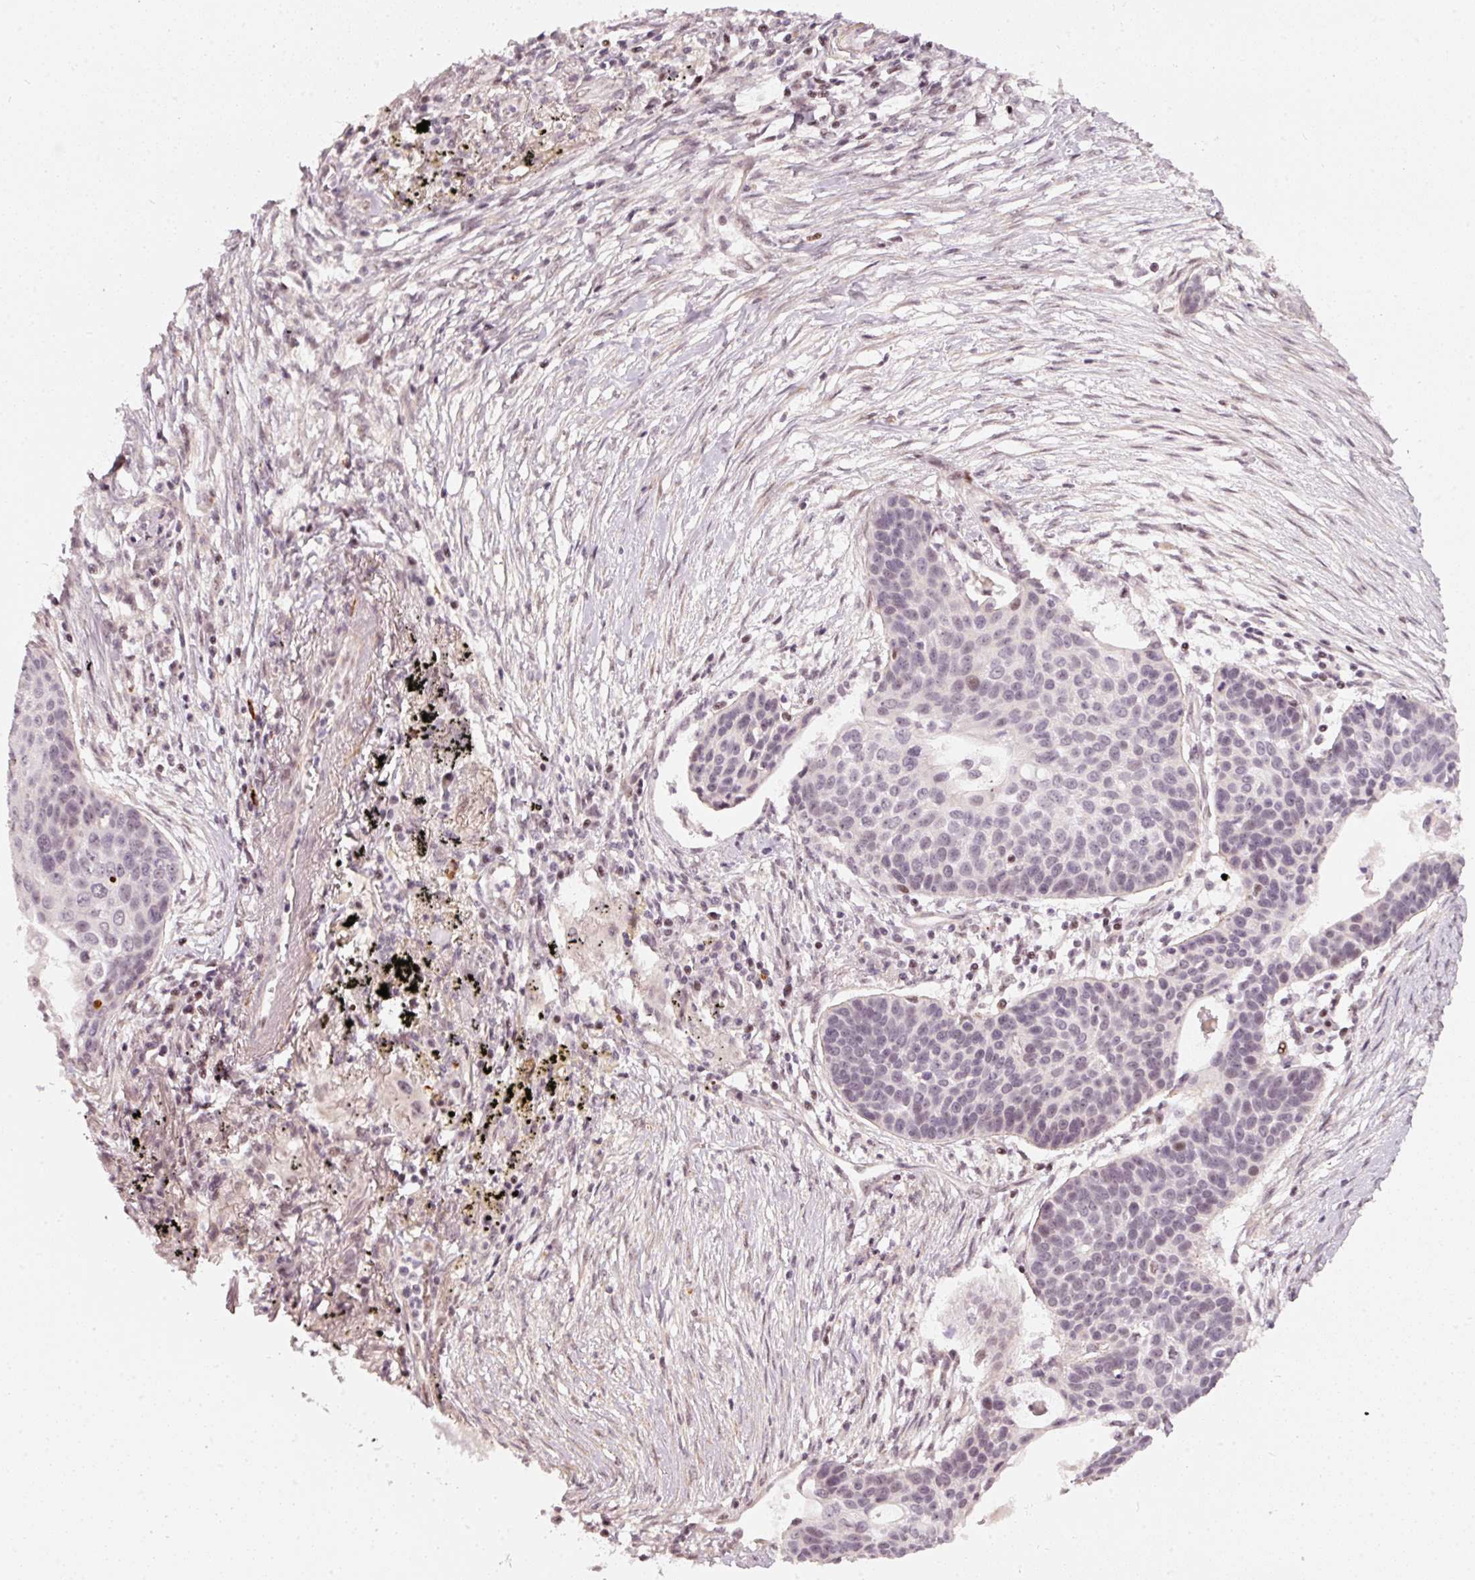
{"staining": {"intensity": "weak", "quantity": "25%-75%", "location": "nuclear"}, "tissue": "lung cancer", "cell_type": "Tumor cells", "image_type": "cancer", "snomed": [{"axis": "morphology", "description": "Squamous cell carcinoma, NOS"}, {"axis": "topography", "description": "Lung"}], "caption": "Lung cancer tissue reveals weak nuclear expression in about 25%-75% of tumor cells, visualized by immunohistochemistry. Immunohistochemistry (ihc) stains the protein of interest in brown and the nuclei are stained blue.", "gene": "MXRA8", "patient": {"sex": "male", "age": 71}}